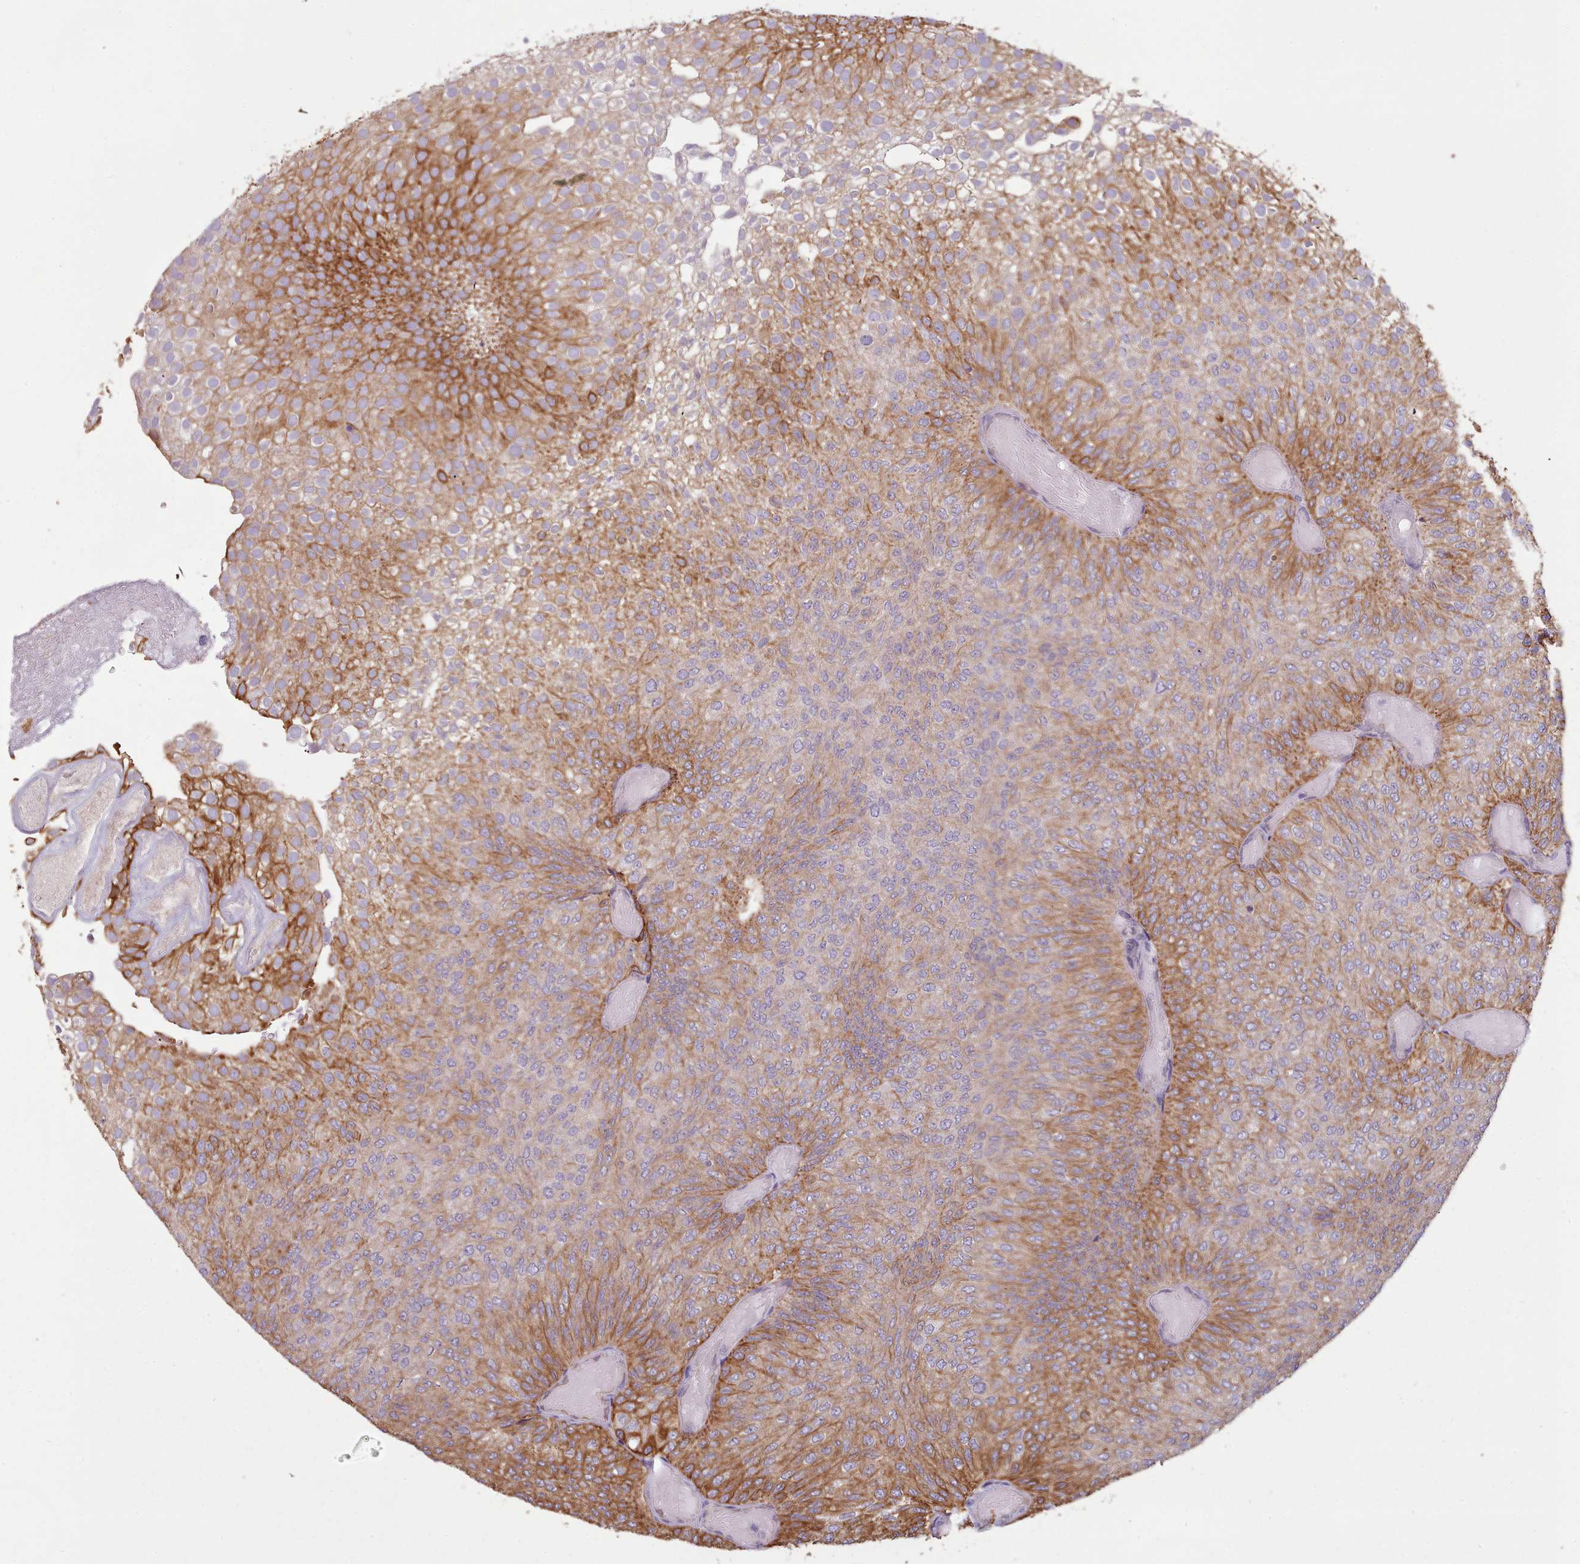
{"staining": {"intensity": "strong", "quantity": "25%-75%", "location": "cytoplasmic/membranous"}, "tissue": "urothelial cancer", "cell_type": "Tumor cells", "image_type": "cancer", "snomed": [{"axis": "morphology", "description": "Urothelial carcinoma, Low grade"}, {"axis": "topography", "description": "Urinary bladder"}], "caption": "Tumor cells display high levels of strong cytoplasmic/membranous expression in about 25%-75% of cells in urothelial cancer.", "gene": "PLD4", "patient": {"sex": "male", "age": 78}}